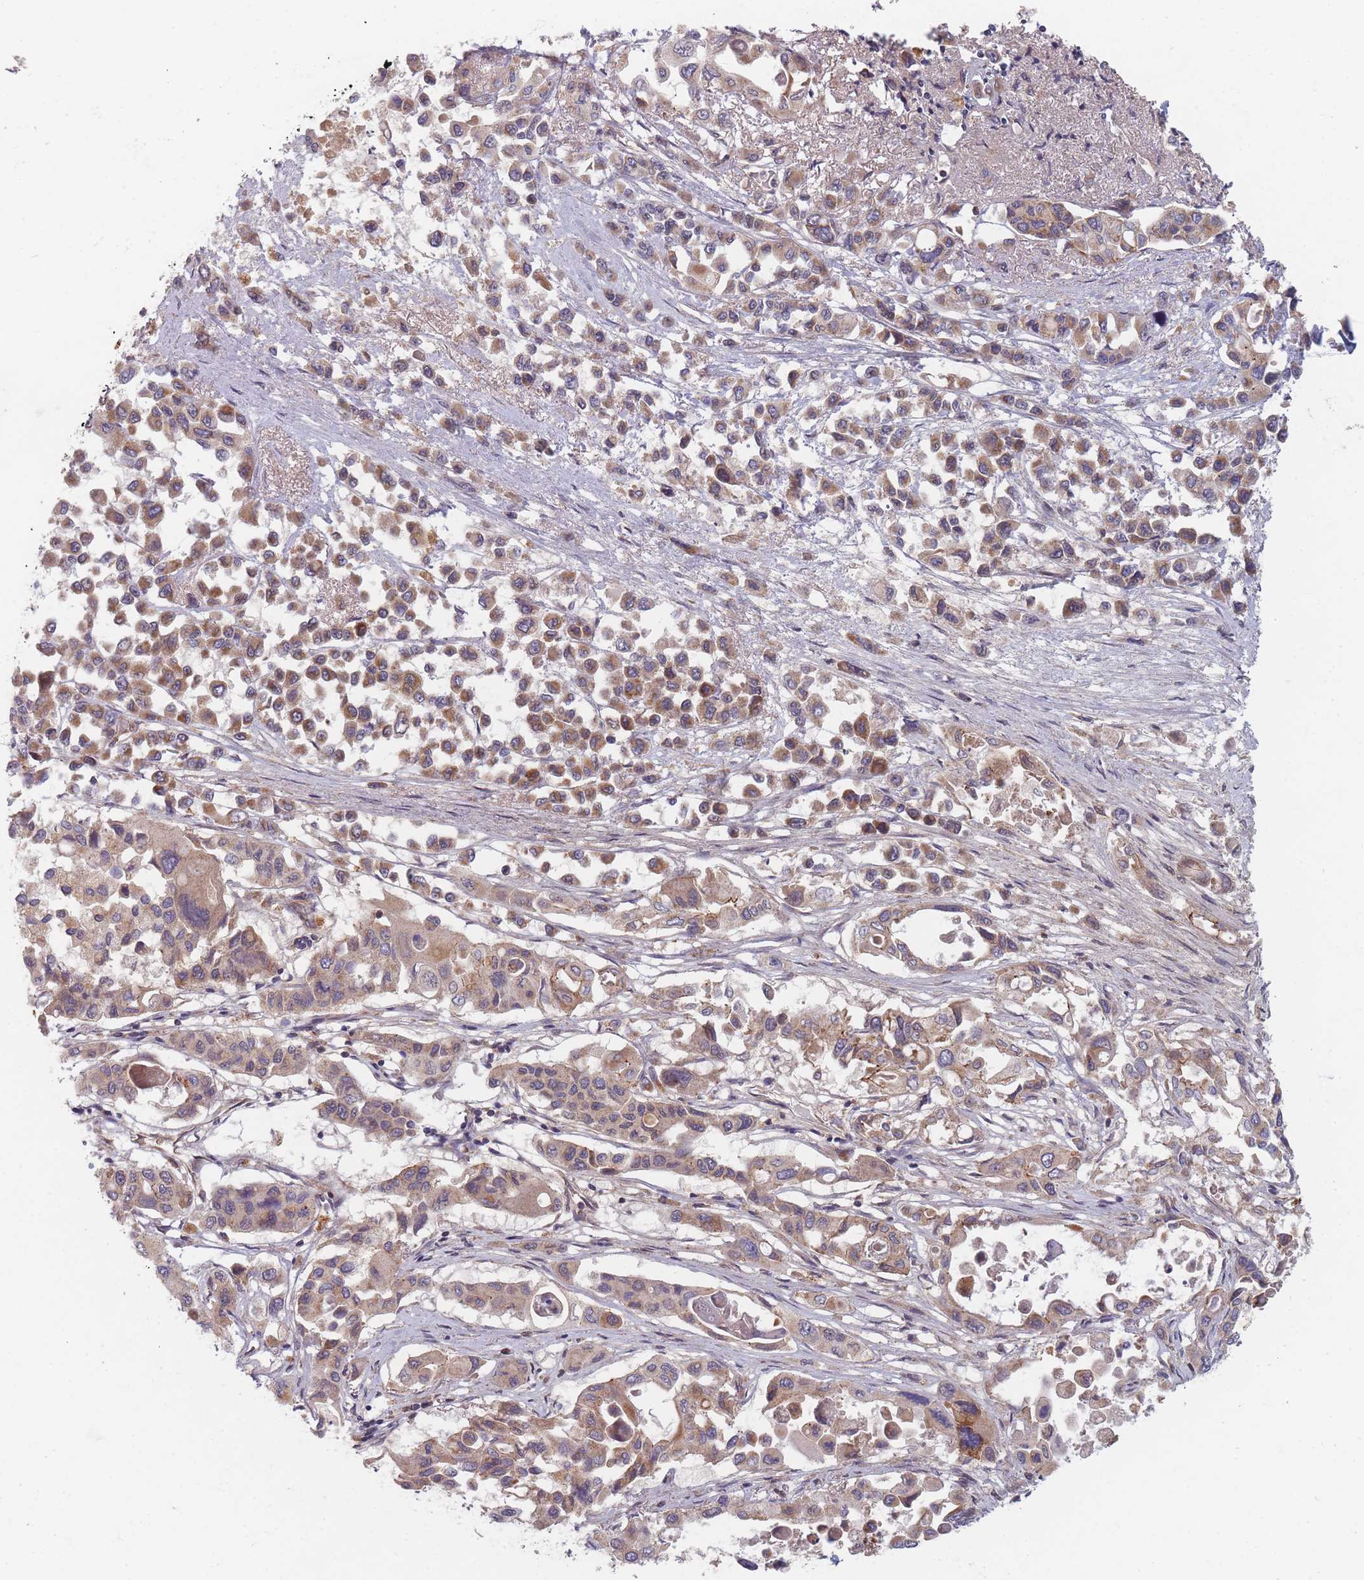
{"staining": {"intensity": "moderate", "quantity": "25%-75%", "location": "cytoplasmic/membranous"}, "tissue": "pancreatic cancer", "cell_type": "Tumor cells", "image_type": "cancer", "snomed": [{"axis": "morphology", "description": "Adenocarcinoma, NOS"}, {"axis": "topography", "description": "Pancreas"}], "caption": "Pancreatic cancer stained for a protein shows moderate cytoplasmic/membranous positivity in tumor cells.", "gene": "RADX", "patient": {"sex": "male", "age": 92}}